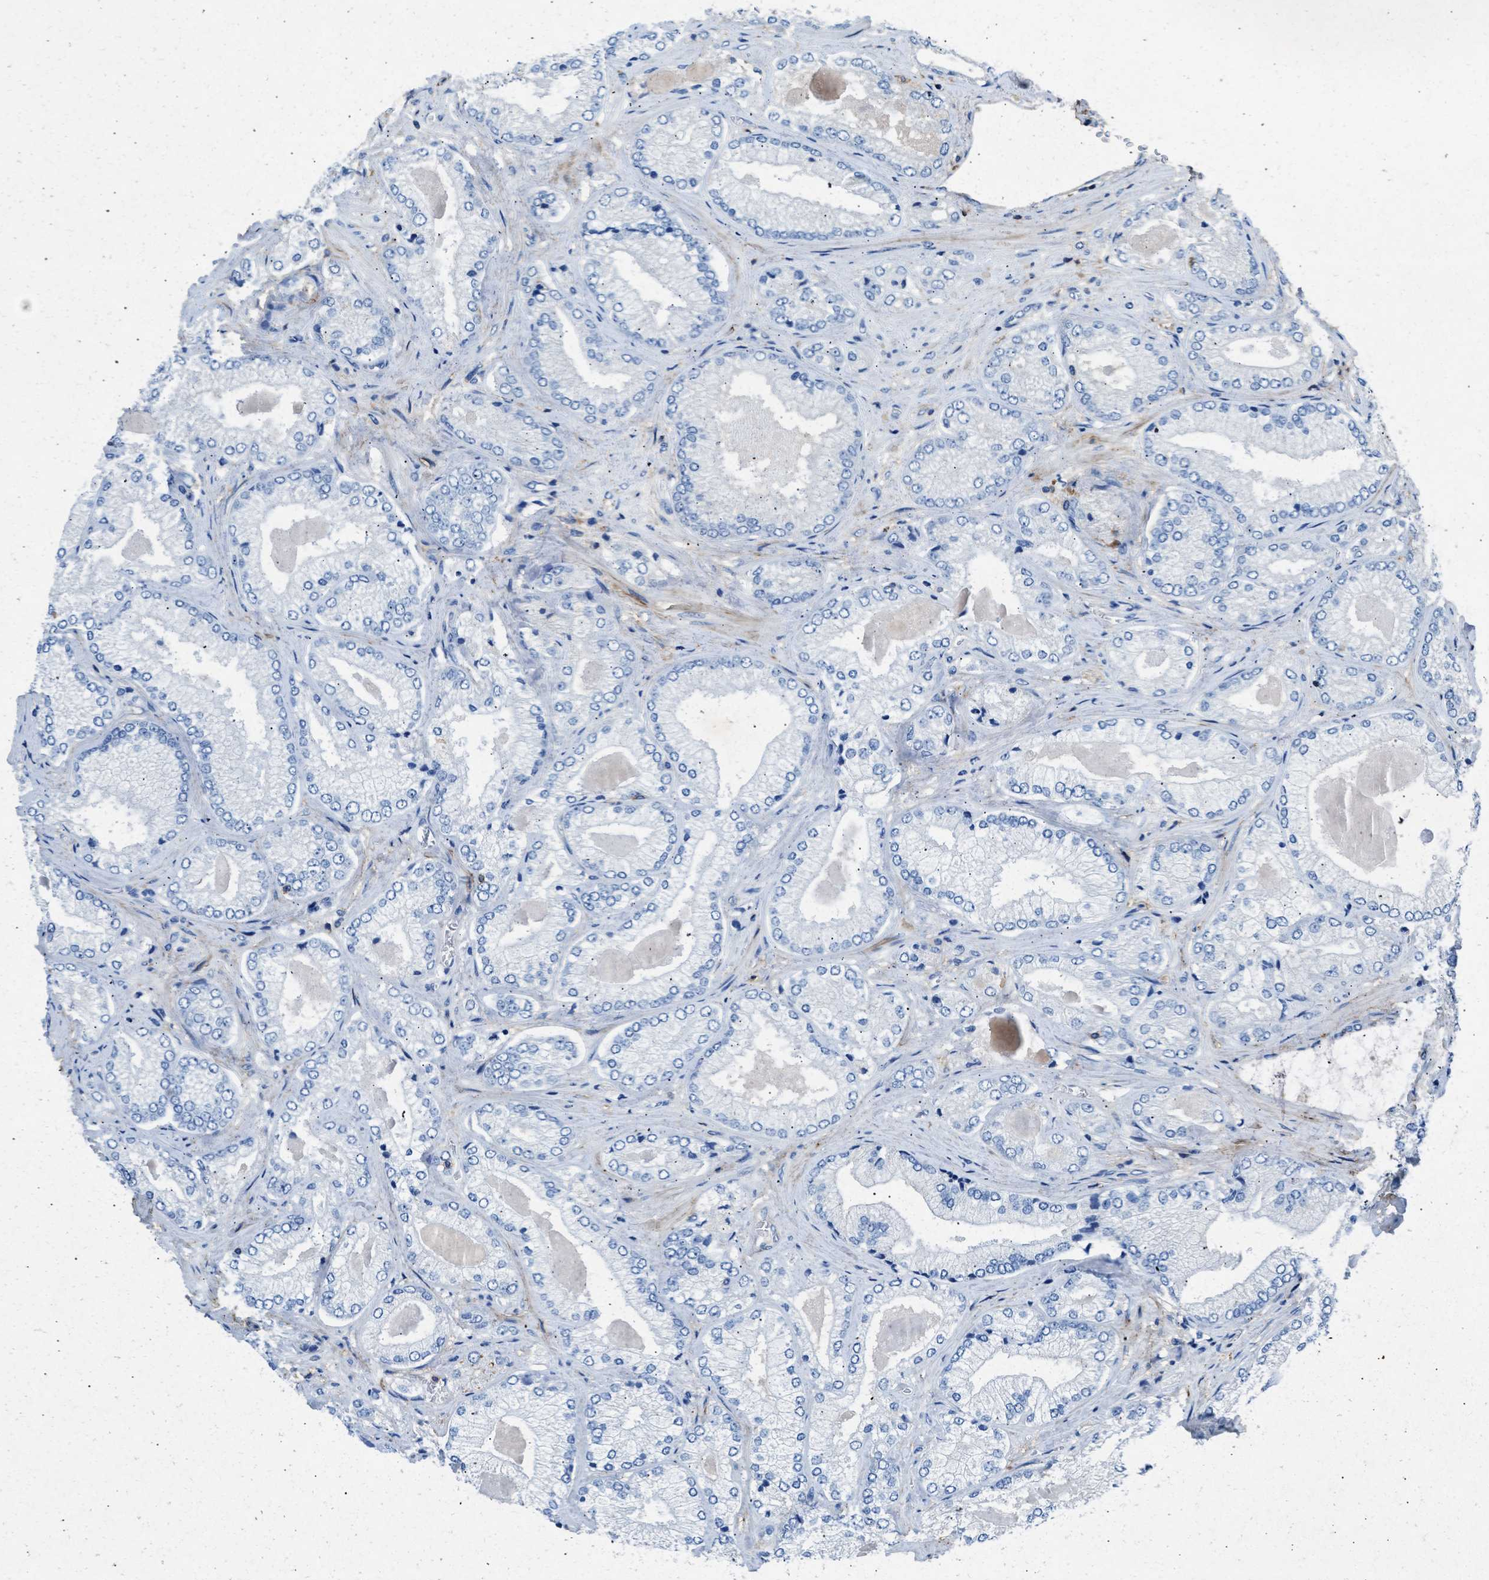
{"staining": {"intensity": "negative", "quantity": "none", "location": "none"}, "tissue": "prostate cancer", "cell_type": "Tumor cells", "image_type": "cancer", "snomed": [{"axis": "morphology", "description": "Adenocarcinoma, Low grade"}, {"axis": "topography", "description": "Prostate"}], "caption": "Immunohistochemical staining of human prostate cancer reveals no significant staining in tumor cells.", "gene": "KCNQ4", "patient": {"sex": "male", "age": 65}}